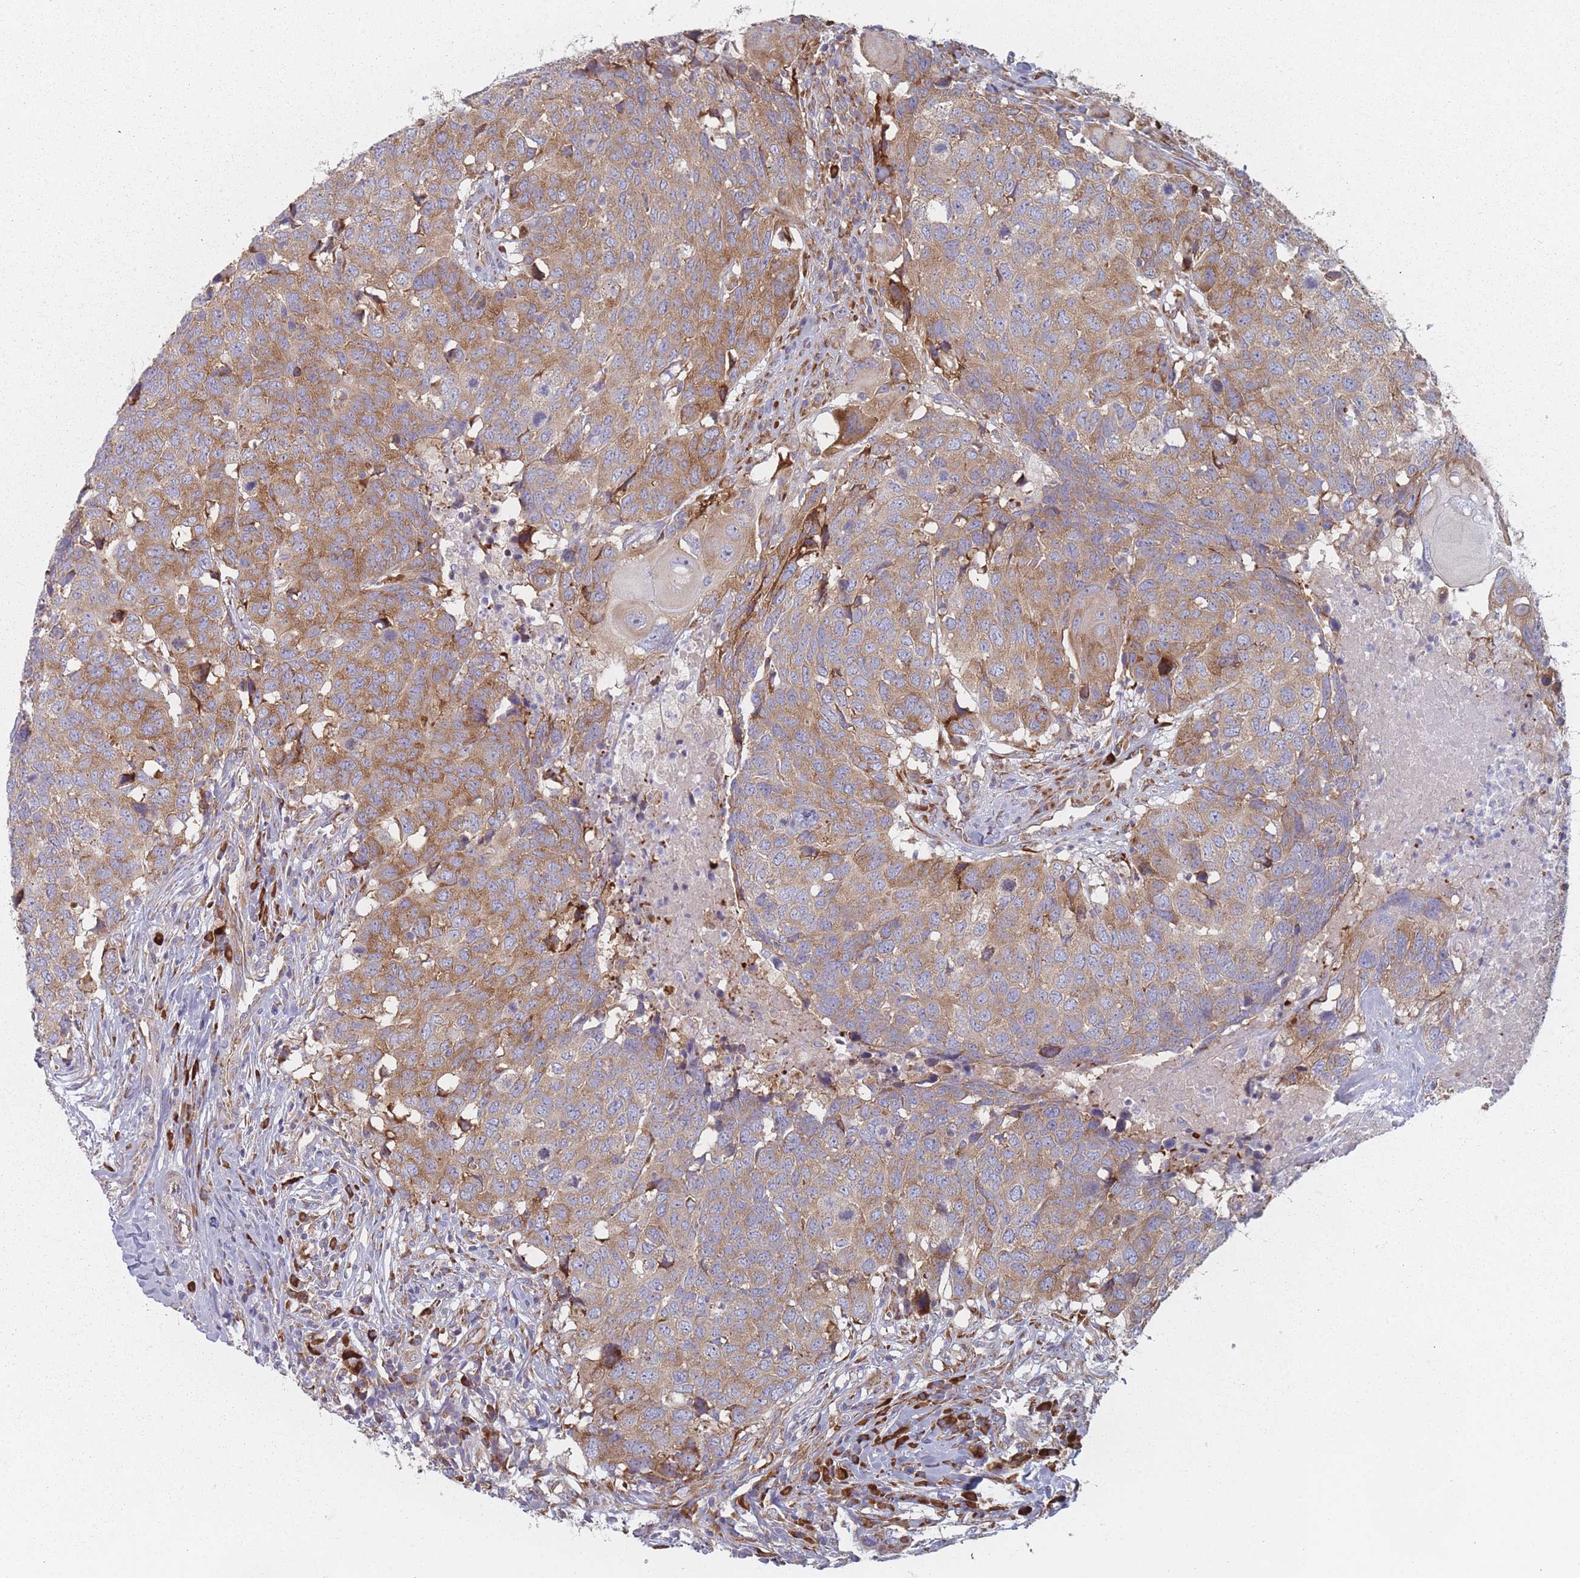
{"staining": {"intensity": "moderate", "quantity": "25%-75%", "location": "cytoplasmic/membranous"}, "tissue": "head and neck cancer", "cell_type": "Tumor cells", "image_type": "cancer", "snomed": [{"axis": "morphology", "description": "Normal tissue, NOS"}, {"axis": "morphology", "description": "Squamous cell carcinoma, NOS"}, {"axis": "topography", "description": "Skeletal muscle"}, {"axis": "topography", "description": "Vascular tissue"}, {"axis": "topography", "description": "Peripheral nerve tissue"}, {"axis": "topography", "description": "Head-Neck"}], "caption": "Moderate cytoplasmic/membranous protein staining is seen in about 25%-75% of tumor cells in head and neck cancer (squamous cell carcinoma).", "gene": "CACNG5", "patient": {"sex": "male", "age": 66}}